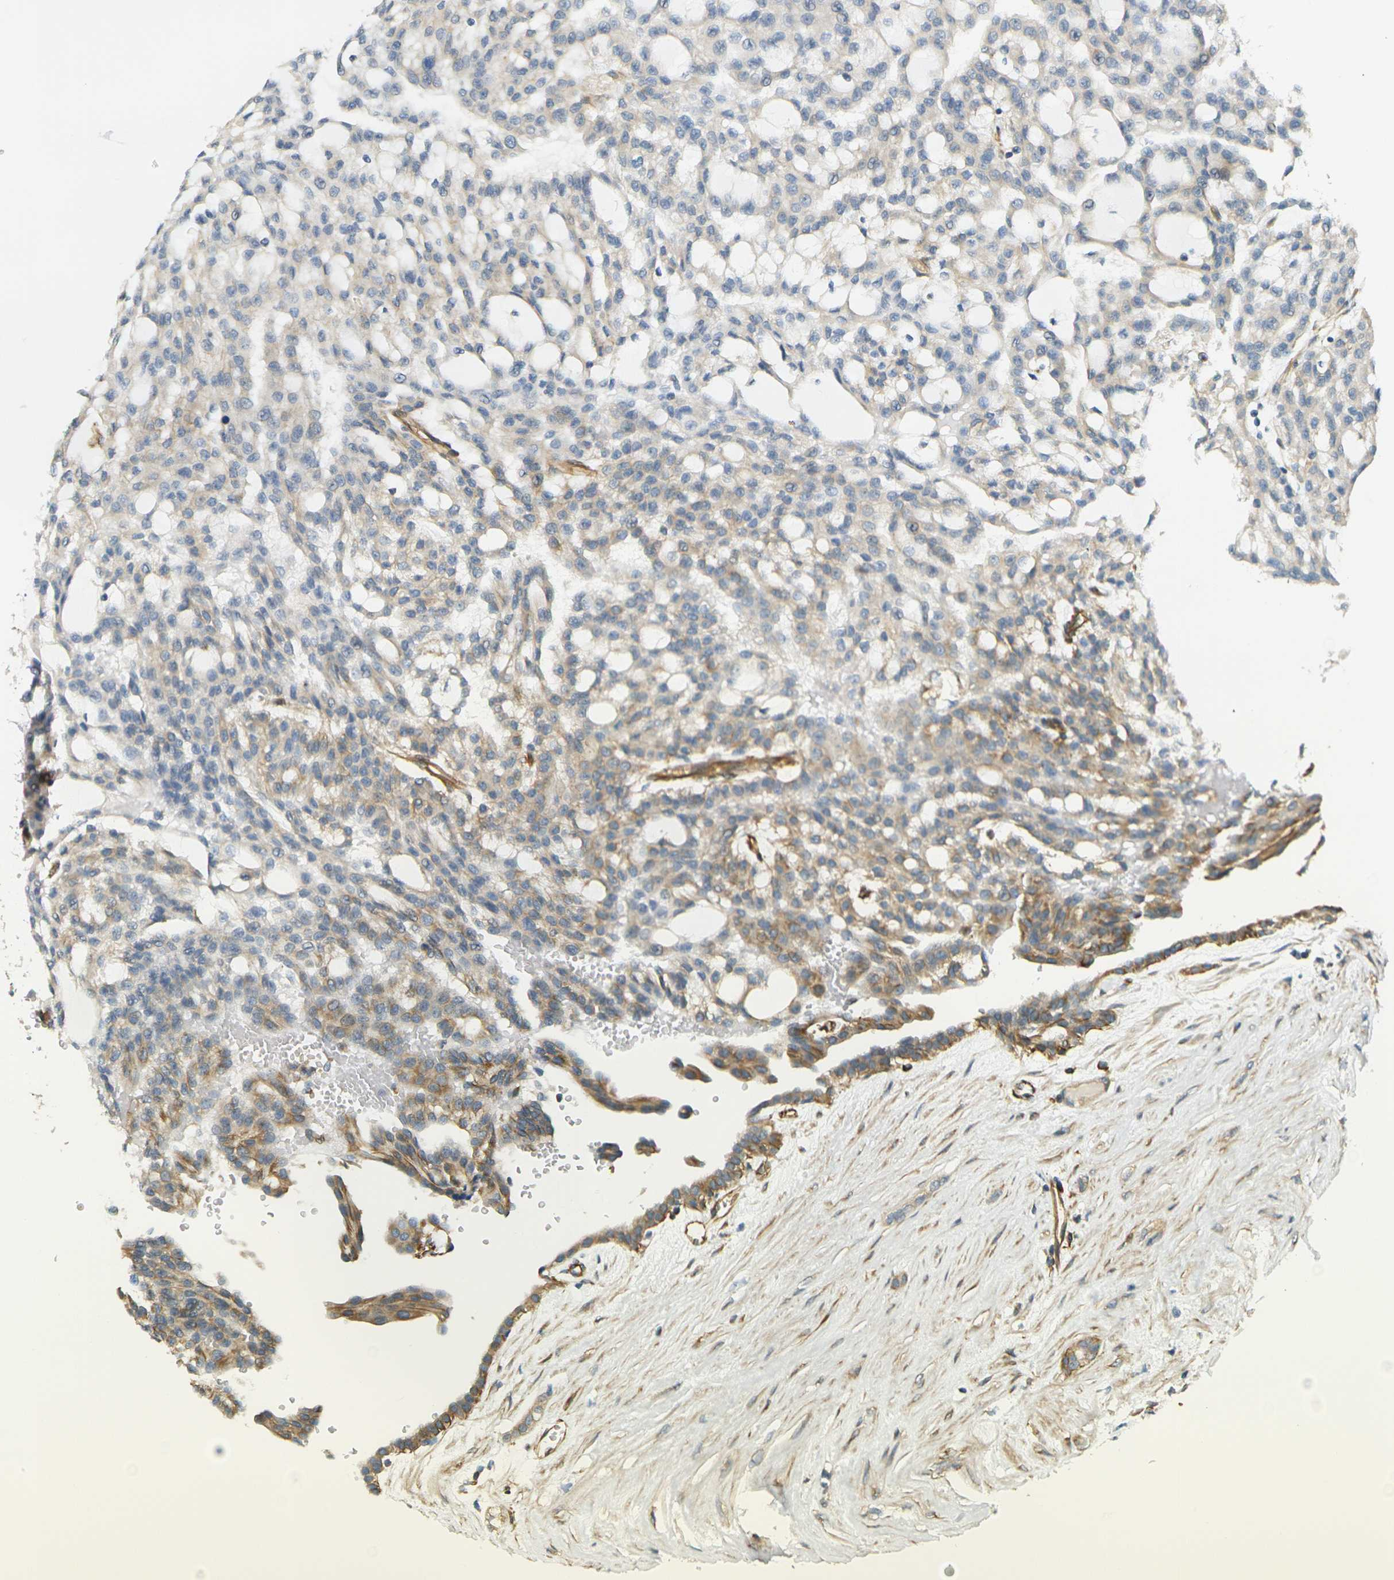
{"staining": {"intensity": "moderate", "quantity": "<25%", "location": "cytoplasmic/membranous"}, "tissue": "renal cancer", "cell_type": "Tumor cells", "image_type": "cancer", "snomed": [{"axis": "morphology", "description": "Adenocarcinoma, NOS"}, {"axis": "topography", "description": "Kidney"}], "caption": "This photomicrograph demonstrates renal cancer stained with IHC to label a protein in brown. The cytoplasmic/membranous of tumor cells show moderate positivity for the protein. Nuclei are counter-stained blue.", "gene": "CYTH3", "patient": {"sex": "male", "age": 63}}